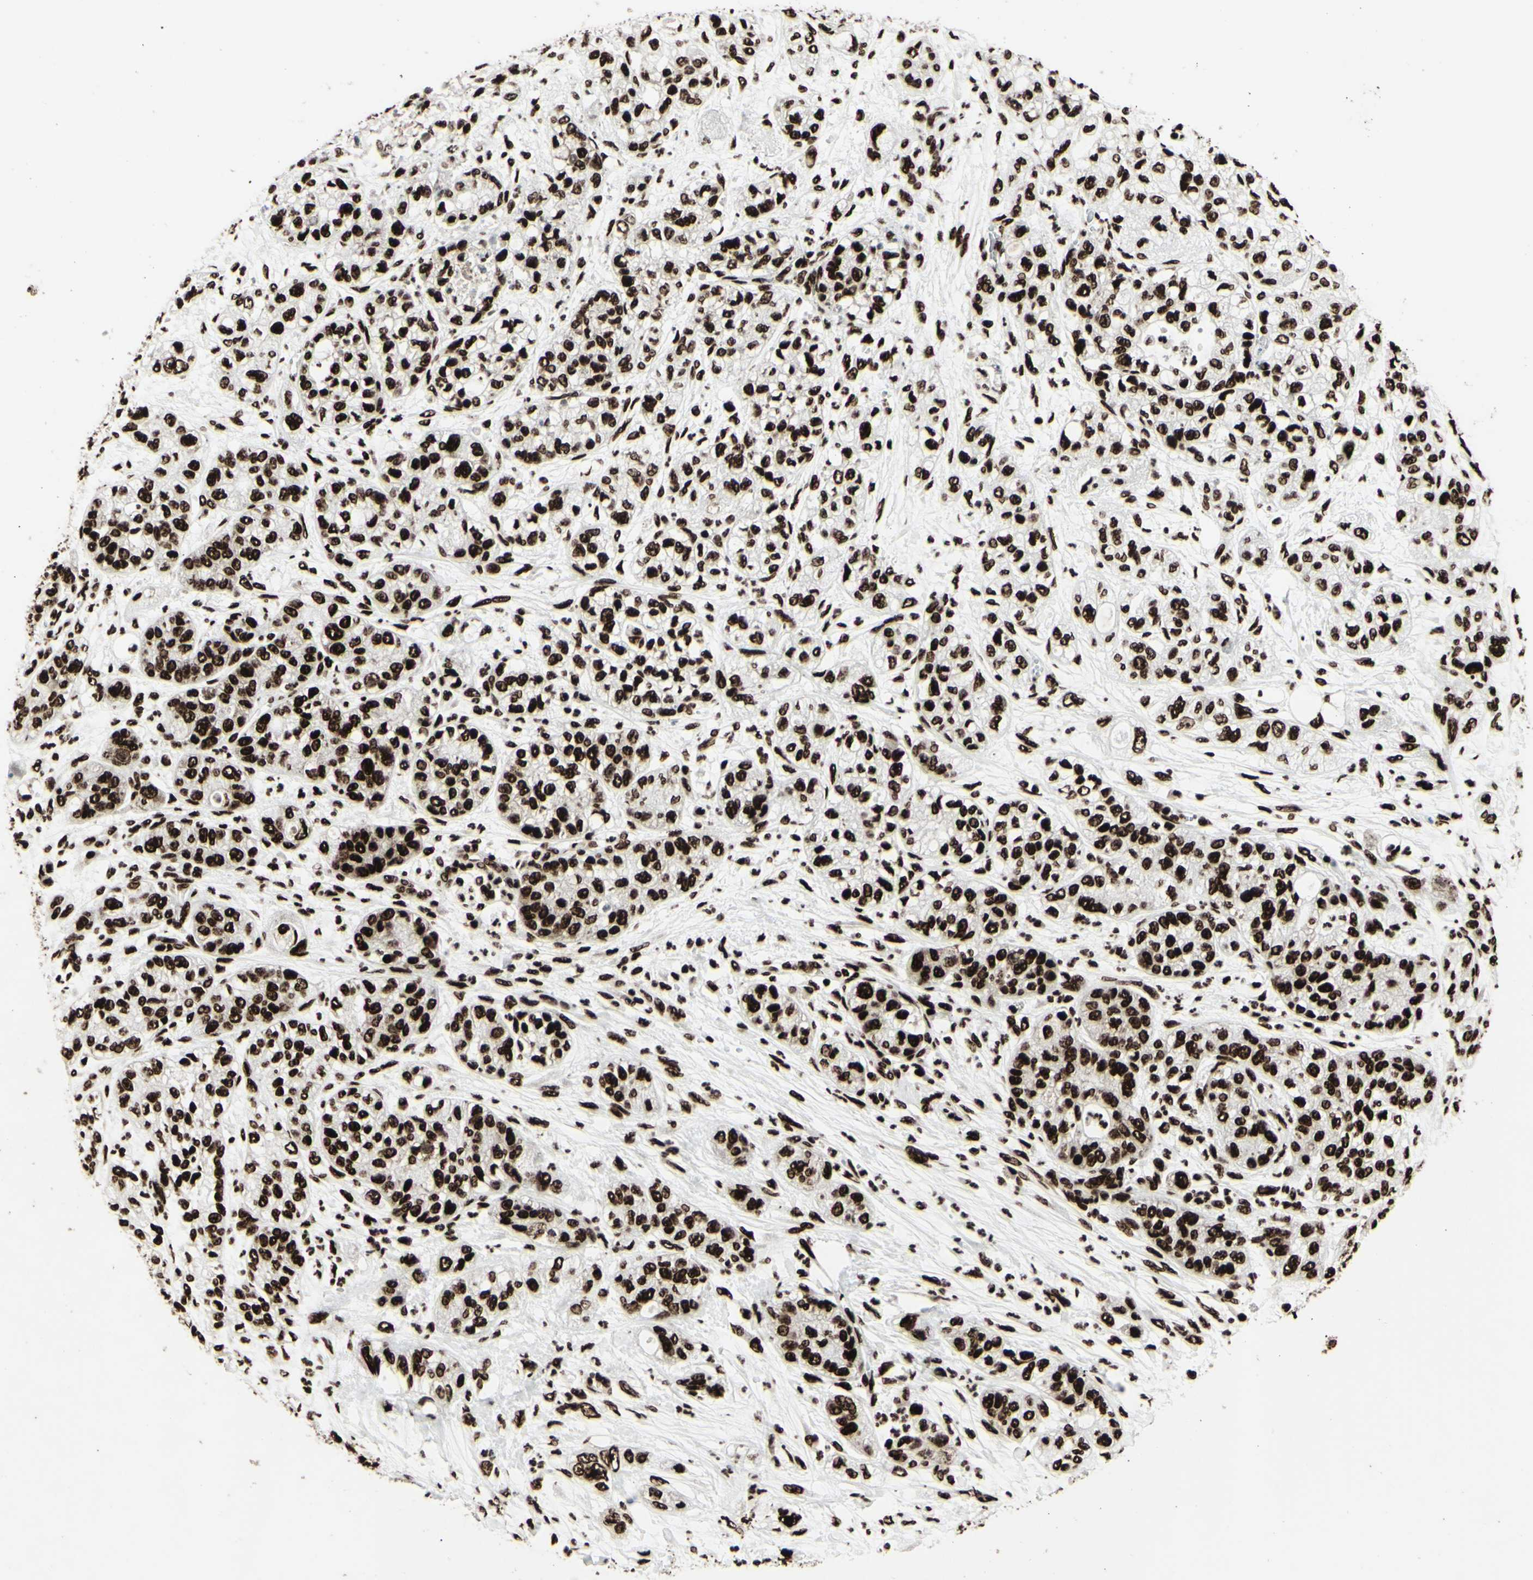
{"staining": {"intensity": "strong", "quantity": ">75%", "location": "nuclear"}, "tissue": "pancreatic cancer", "cell_type": "Tumor cells", "image_type": "cancer", "snomed": [{"axis": "morphology", "description": "Adenocarcinoma, NOS"}, {"axis": "topography", "description": "Pancreas"}], "caption": "IHC micrograph of neoplastic tissue: pancreatic adenocarcinoma stained using immunohistochemistry (IHC) shows high levels of strong protein expression localized specifically in the nuclear of tumor cells, appearing as a nuclear brown color.", "gene": "U2AF2", "patient": {"sex": "female", "age": 78}}